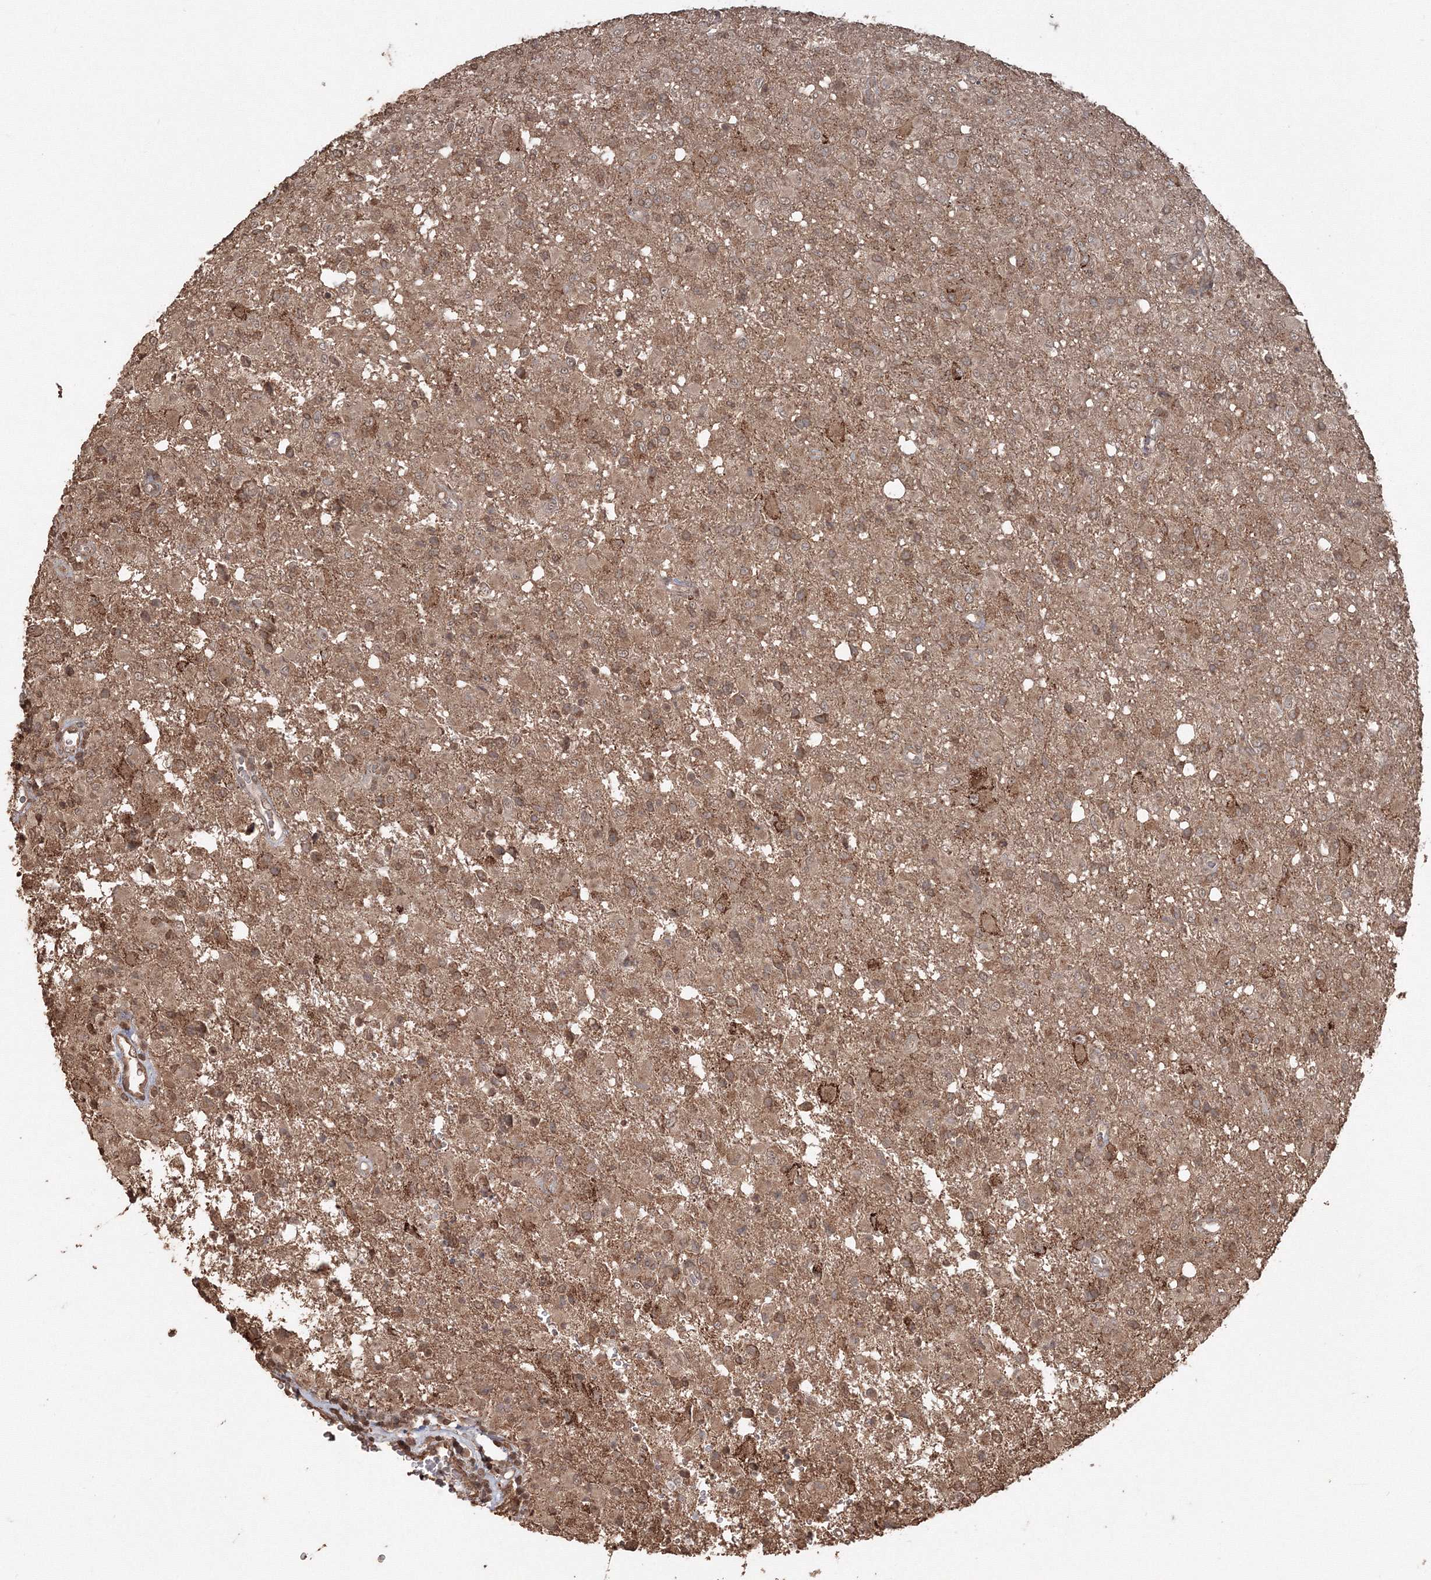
{"staining": {"intensity": "moderate", "quantity": "25%-75%", "location": "cytoplasmic/membranous"}, "tissue": "glioma", "cell_type": "Tumor cells", "image_type": "cancer", "snomed": [{"axis": "morphology", "description": "Glioma, malignant, High grade"}, {"axis": "topography", "description": "Brain"}], "caption": "Immunohistochemistry histopathology image of human glioma stained for a protein (brown), which shows medium levels of moderate cytoplasmic/membranous expression in approximately 25%-75% of tumor cells.", "gene": "CCDC122", "patient": {"sex": "female", "age": 57}}